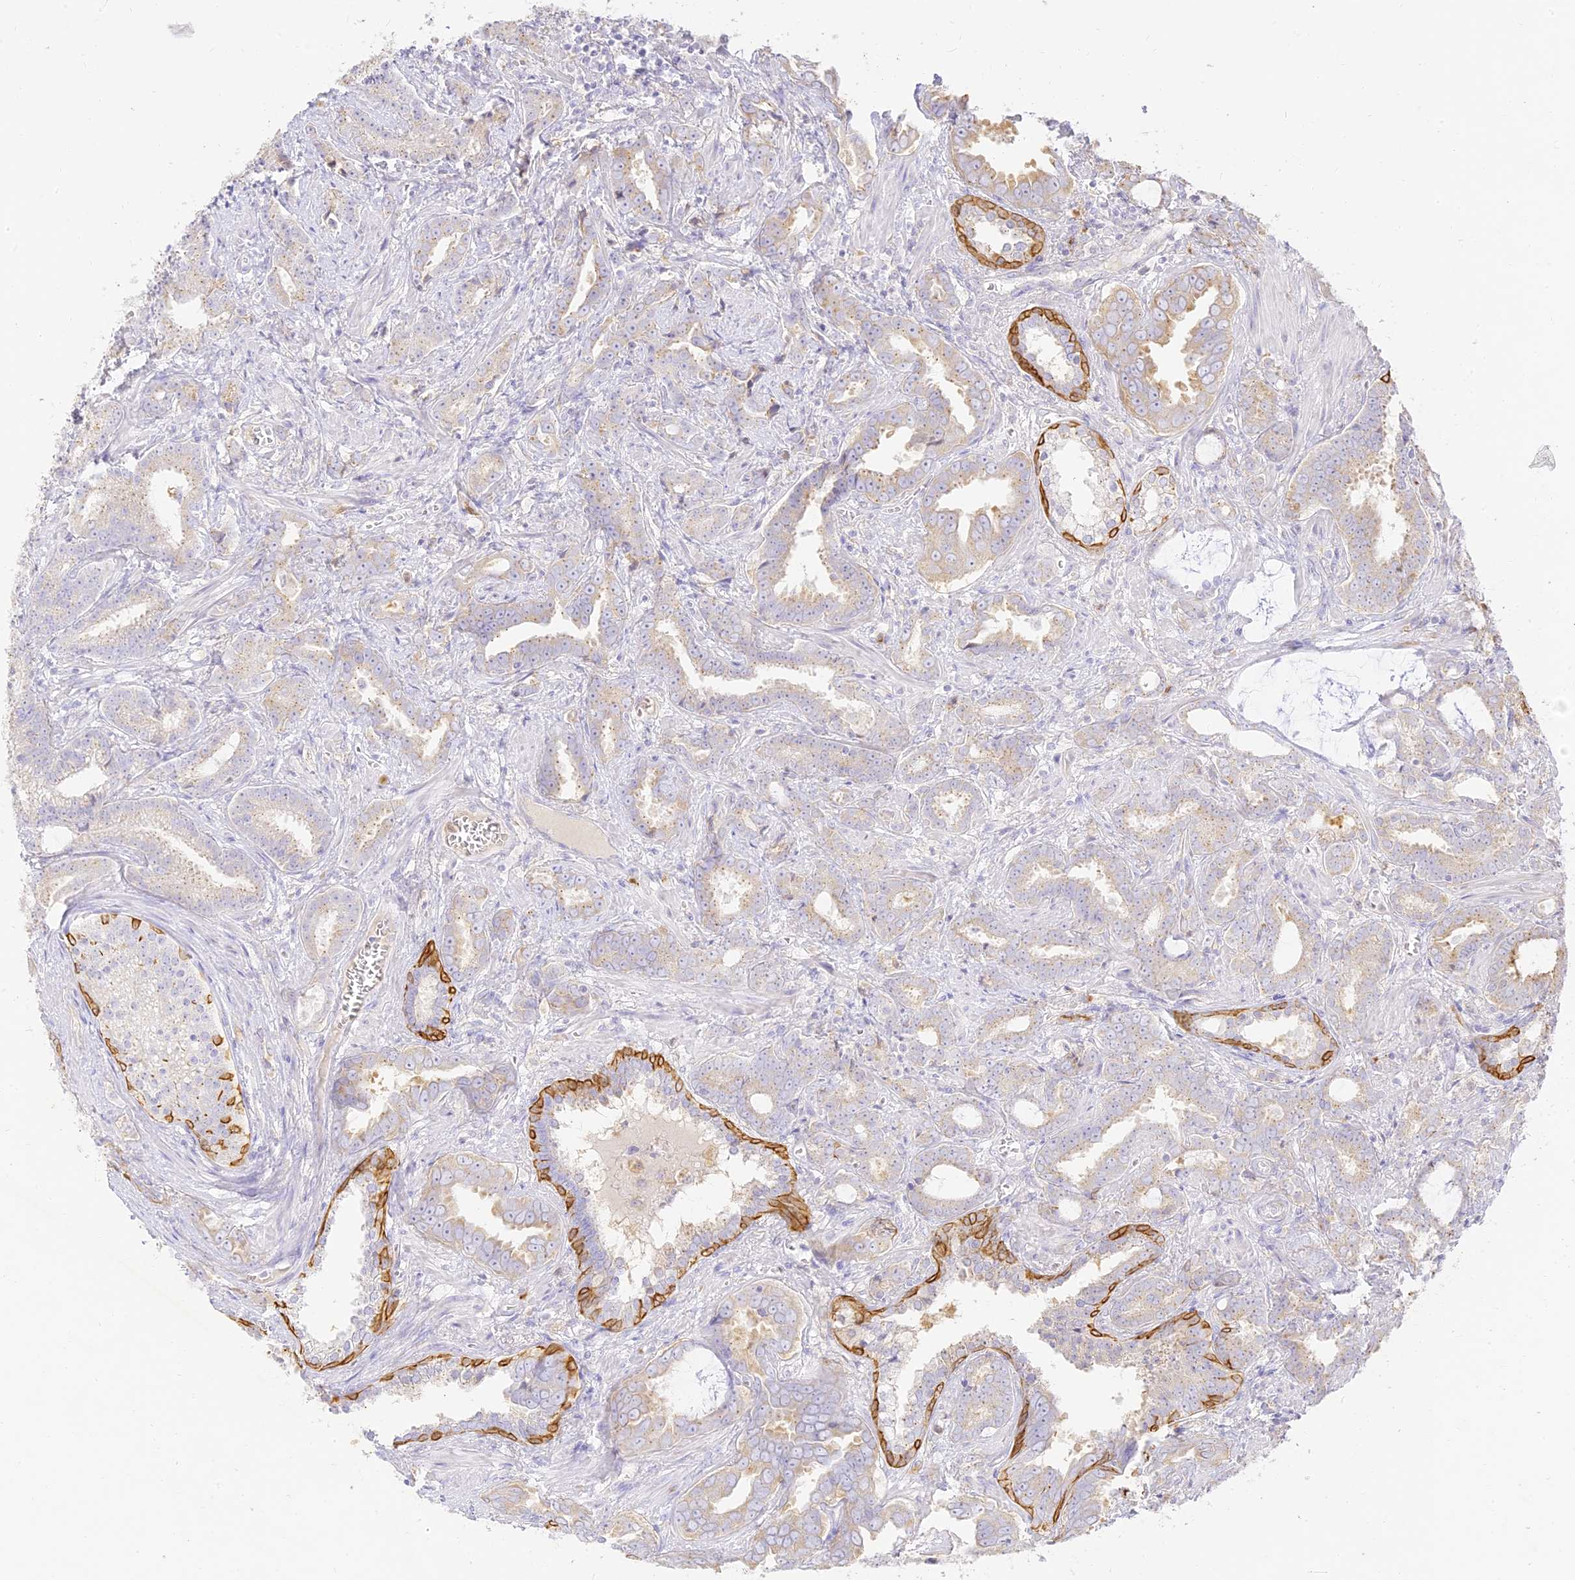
{"staining": {"intensity": "weak", "quantity": "<25%", "location": "cytoplasmic/membranous"}, "tissue": "prostate cancer", "cell_type": "Tumor cells", "image_type": "cancer", "snomed": [{"axis": "morphology", "description": "Adenocarcinoma, High grade"}, {"axis": "topography", "description": "Prostate and seminal vesicle, NOS"}], "caption": "Immunohistochemistry (IHC) micrograph of prostate cancer stained for a protein (brown), which exhibits no expression in tumor cells. The staining was performed using DAB to visualize the protein expression in brown, while the nuclei were stained in blue with hematoxylin (Magnification: 20x).", "gene": "SEC13", "patient": {"sex": "male", "age": 67}}